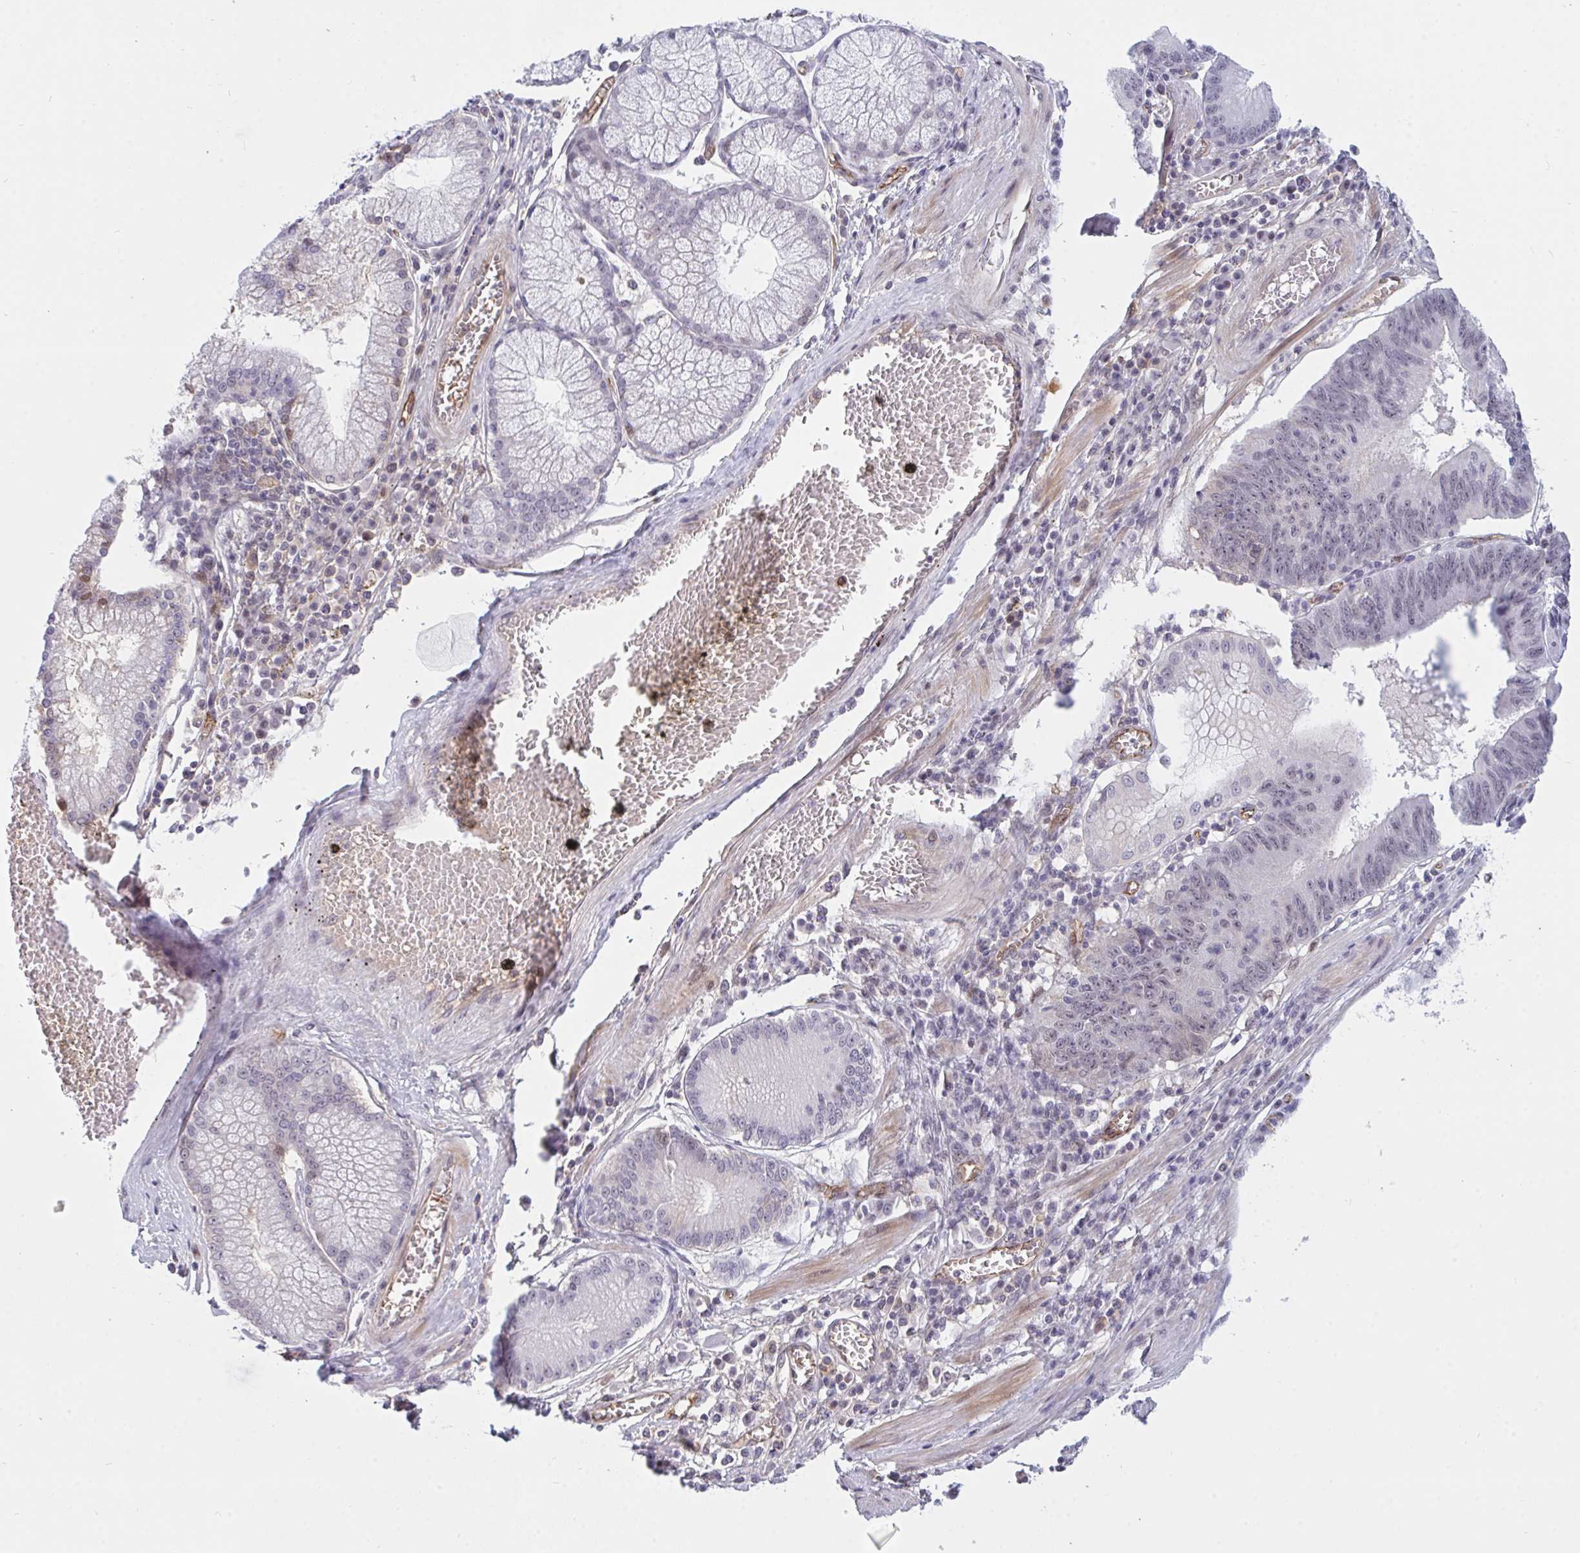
{"staining": {"intensity": "negative", "quantity": "none", "location": "none"}, "tissue": "stomach cancer", "cell_type": "Tumor cells", "image_type": "cancer", "snomed": [{"axis": "morphology", "description": "Adenocarcinoma, NOS"}, {"axis": "topography", "description": "Stomach"}], "caption": "High power microscopy photomicrograph of an IHC micrograph of stomach adenocarcinoma, revealing no significant expression in tumor cells.", "gene": "DSCAML1", "patient": {"sex": "male", "age": 59}}